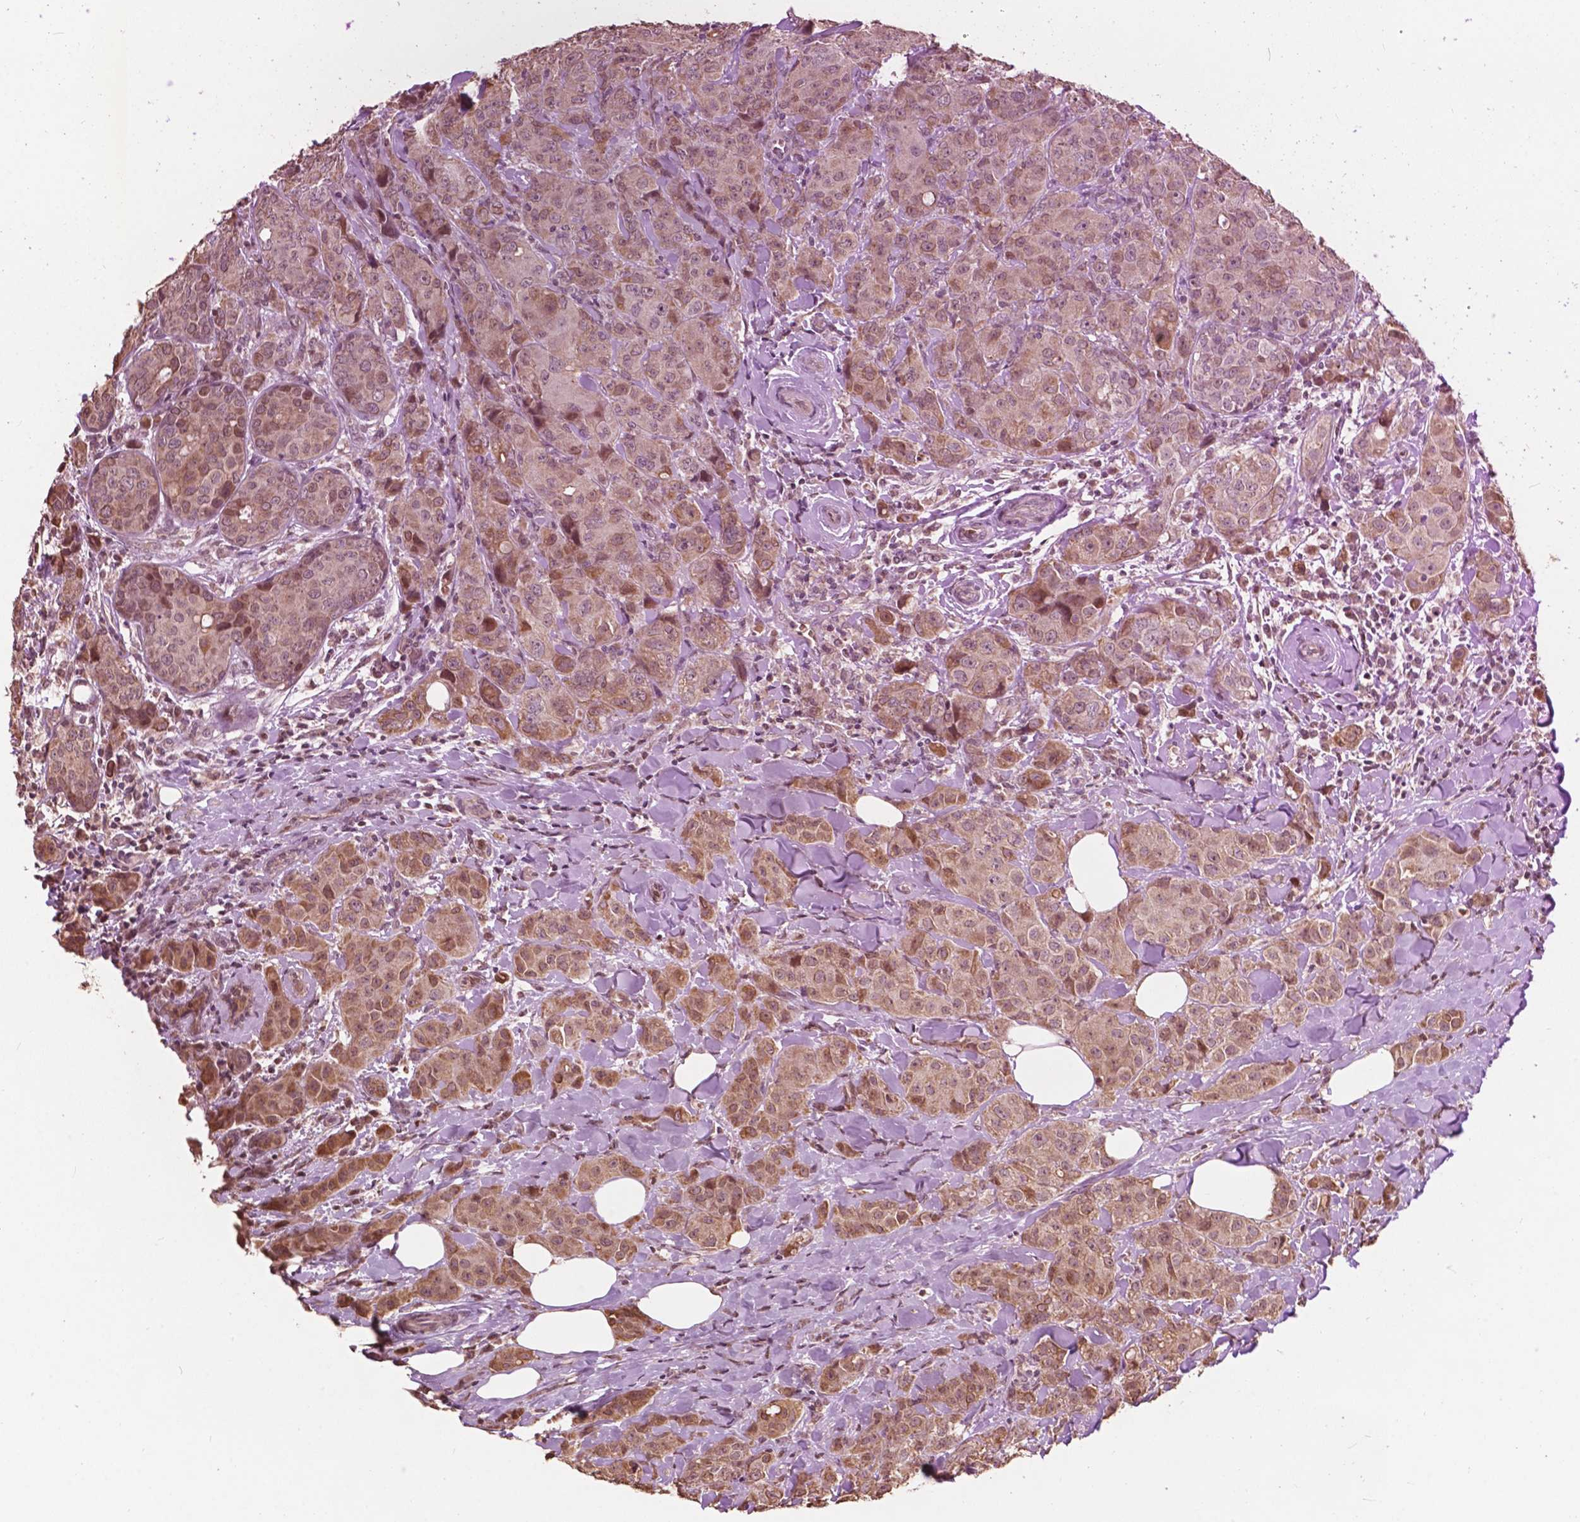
{"staining": {"intensity": "moderate", "quantity": ">75%", "location": "cytoplasmic/membranous"}, "tissue": "breast cancer", "cell_type": "Tumor cells", "image_type": "cancer", "snomed": [{"axis": "morphology", "description": "Duct carcinoma"}, {"axis": "topography", "description": "Breast"}], "caption": "An IHC micrograph of neoplastic tissue is shown. Protein staining in brown labels moderate cytoplasmic/membranous positivity in invasive ductal carcinoma (breast) within tumor cells.", "gene": "GLRA2", "patient": {"sex": "female", "age": 43}}